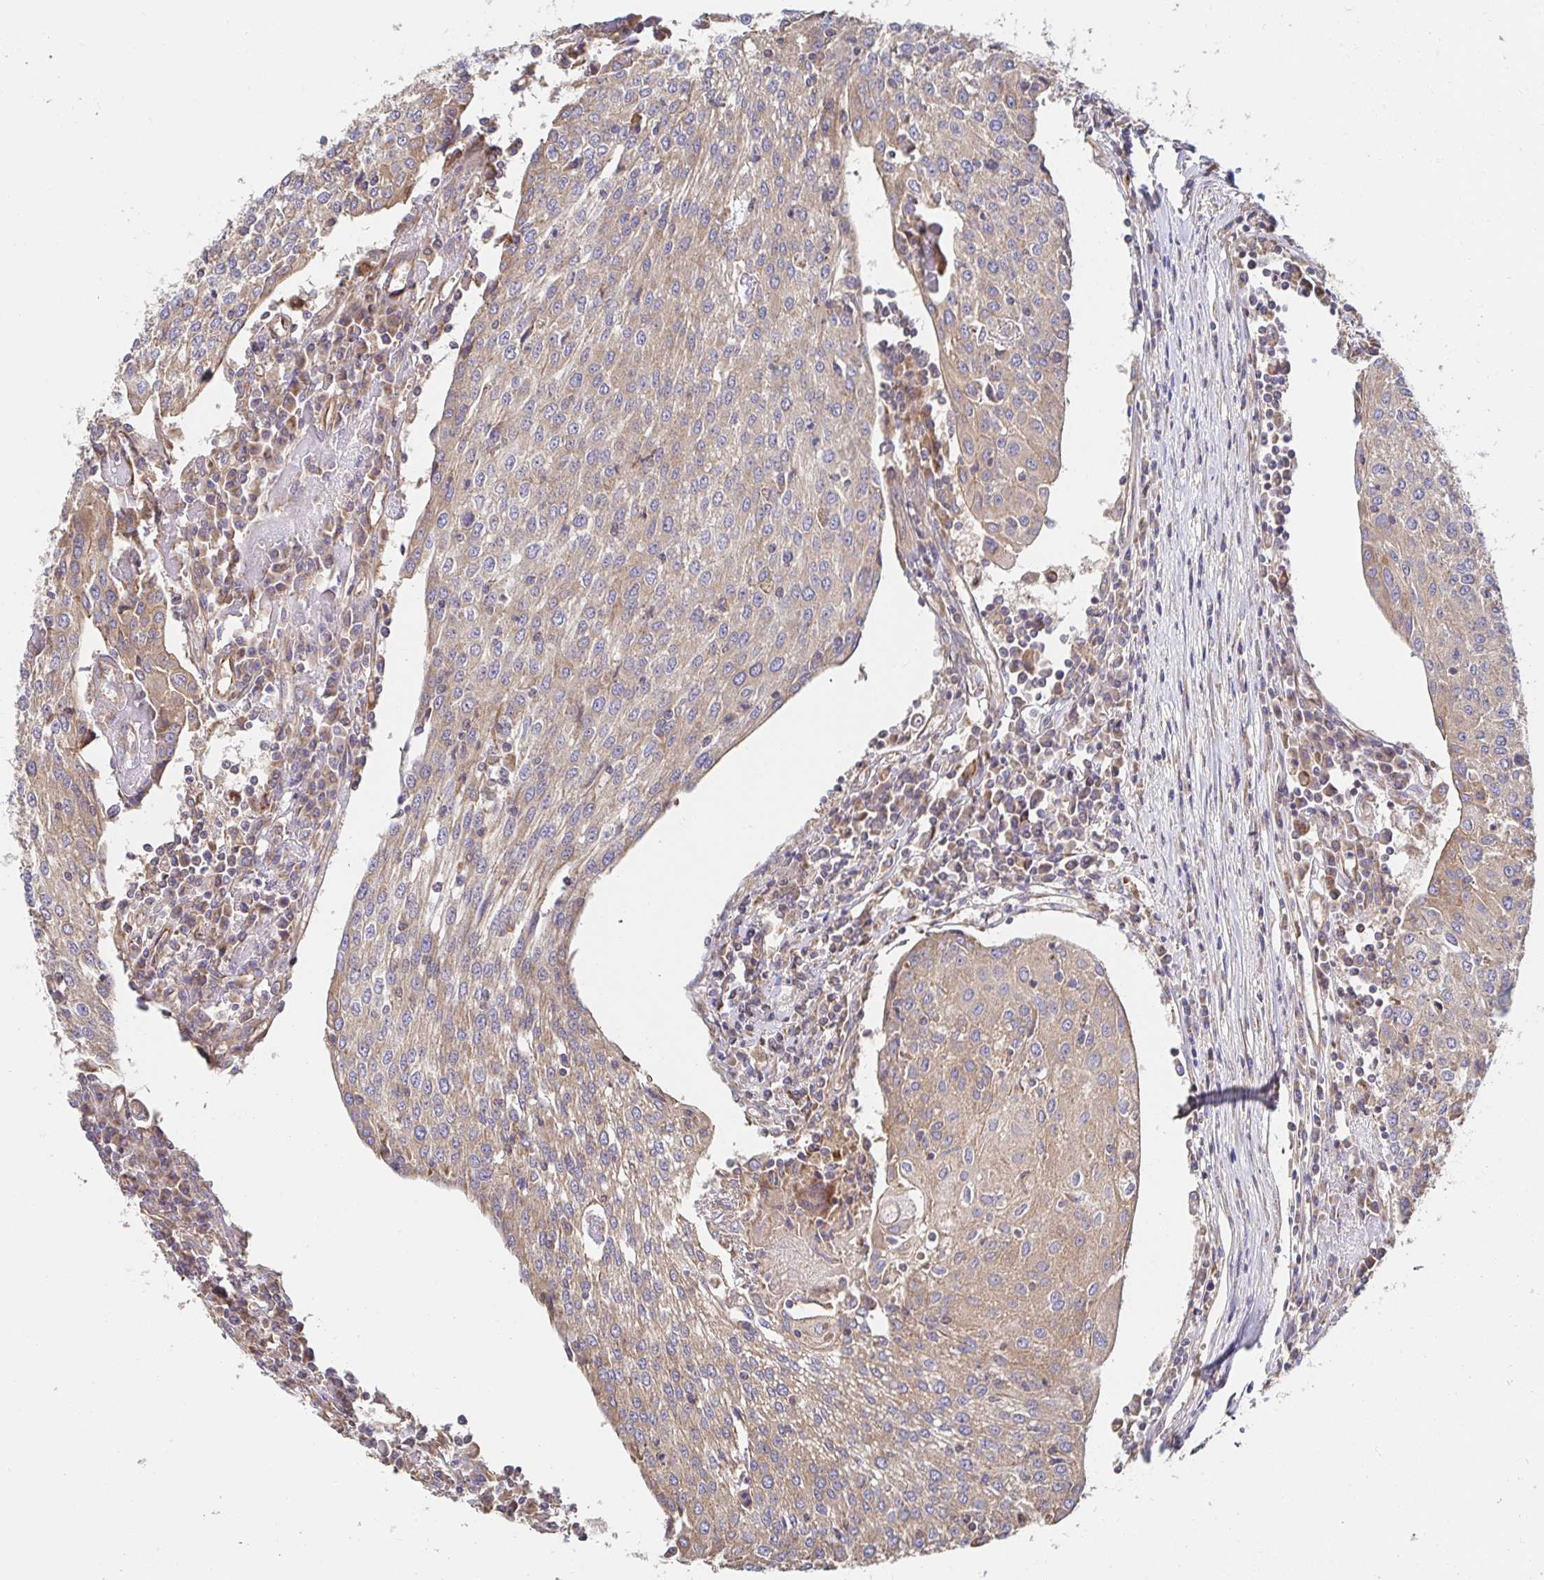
{"staining": {"intensity": "weak", "quantity": ">75%", "location": "cytoplasmic/membranous"}, "tissue": "urothelial cancer", "cell_type": "Tumor cells", "image_type": "cancer", "snomed": [{"axis": "morphology", "description": "Urothelial carcinoma, High grade"}, {"axis": "topography", "description": "Urinary bladder"}], "caption": "Human urothelial cancer stained with a brown dye demonstrates weak cytoplasmic/membranous positive positivity in approximately >75% of tumor cells.", "gene": "APBB1", "patient": {"sex": "female", "age": 85}}